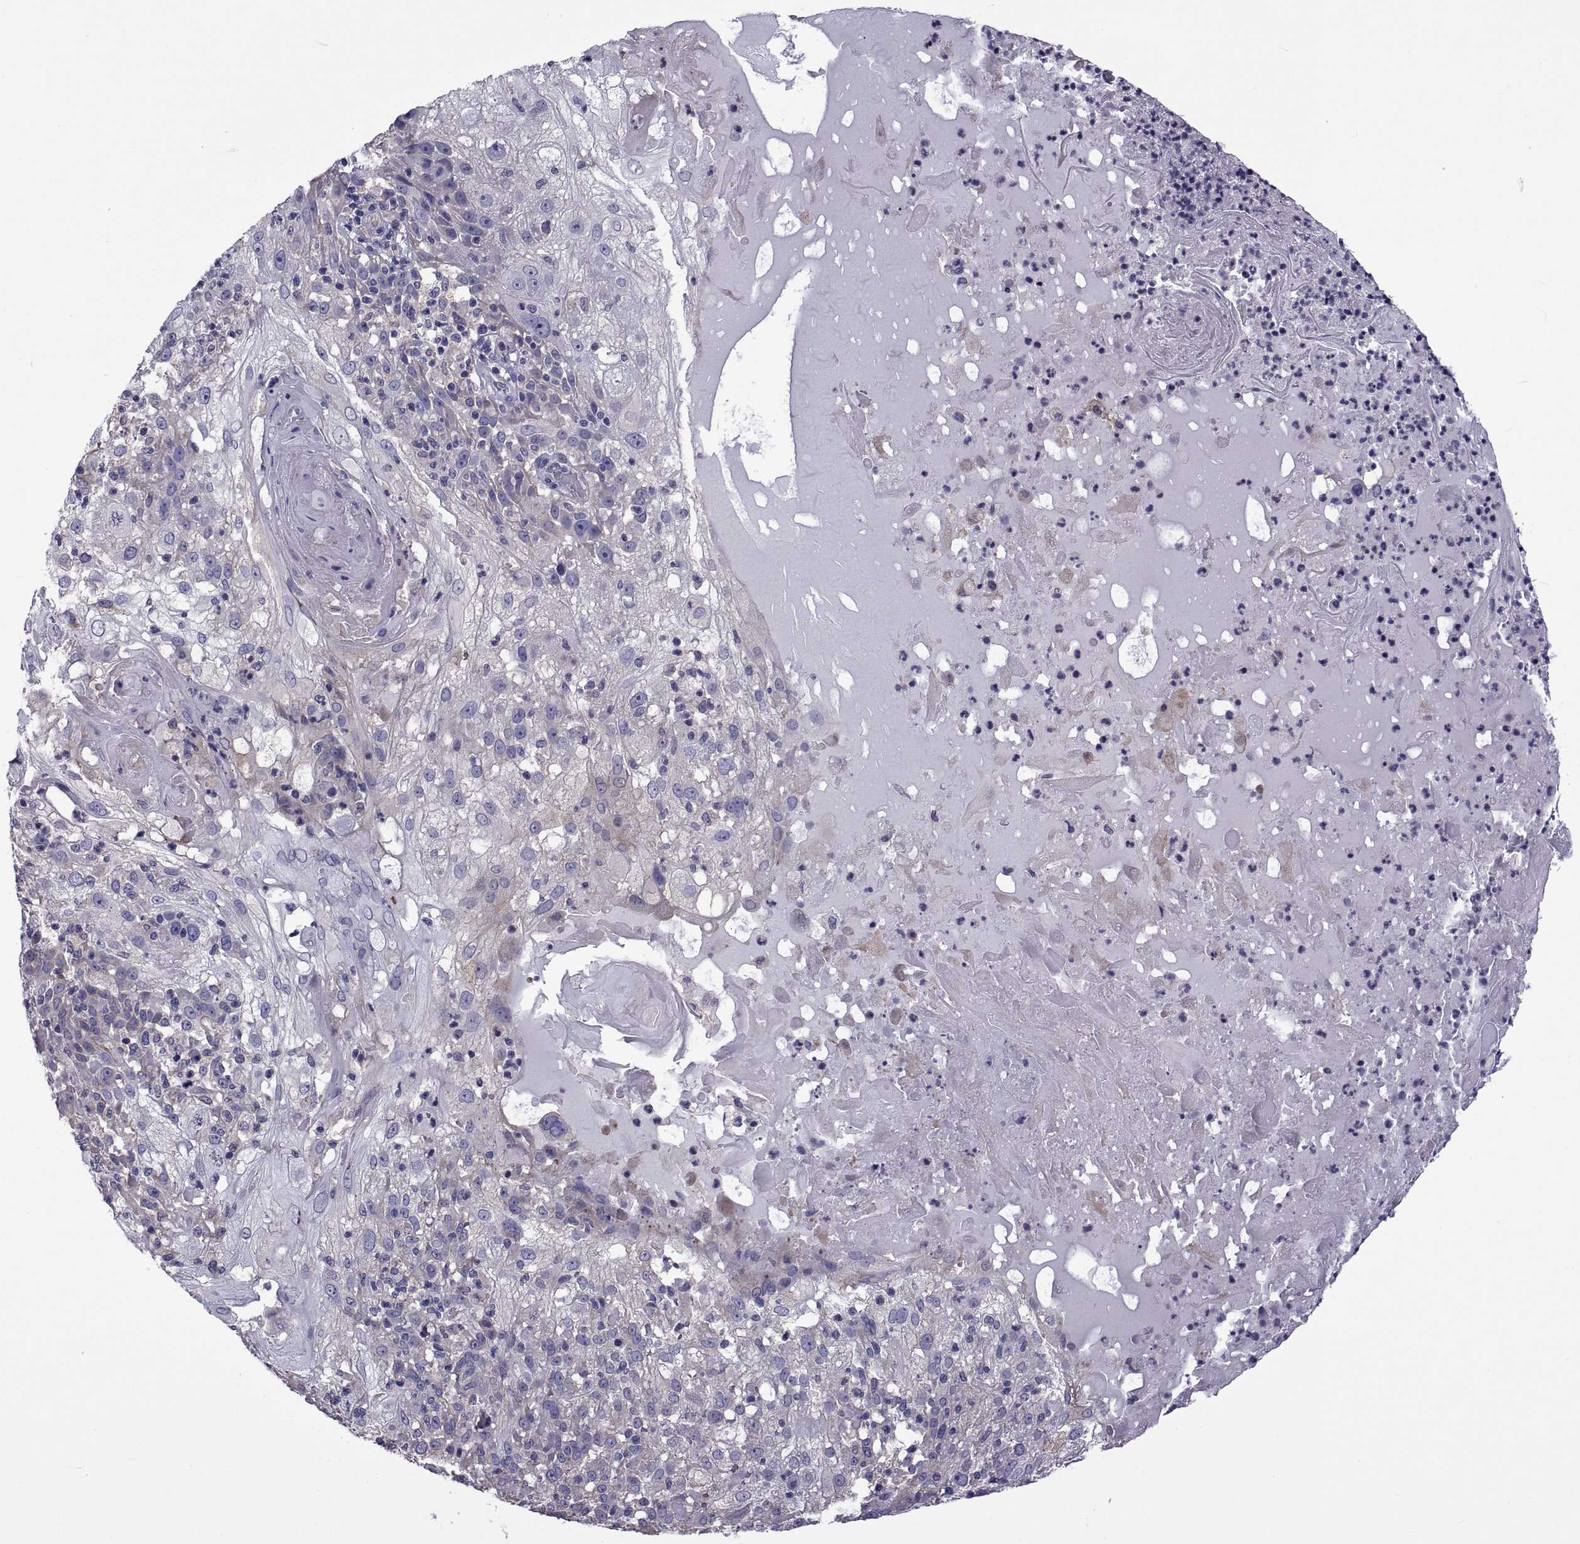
{"staining": {"intensity": "weak", "quantity": "<25%", "location": "cytoplasmic/membranous"}, "tissue": "skin cancer", "cell_type": "Tumor cells", "image_type": "cancer", "snomed": [{"axis": "morphology", "description": "Normal tissue, NOS"}, {"axis": "morphology", "description": "Squamous cell carcinoma, NOS"}, {"axis": "topography", "description": "Skin"}], "caption": "Tumor cells show no significant staining in skin squamous cell carcinoma.", "gene": "TMC3", "patient": {"sex": "female", "age": 83}}